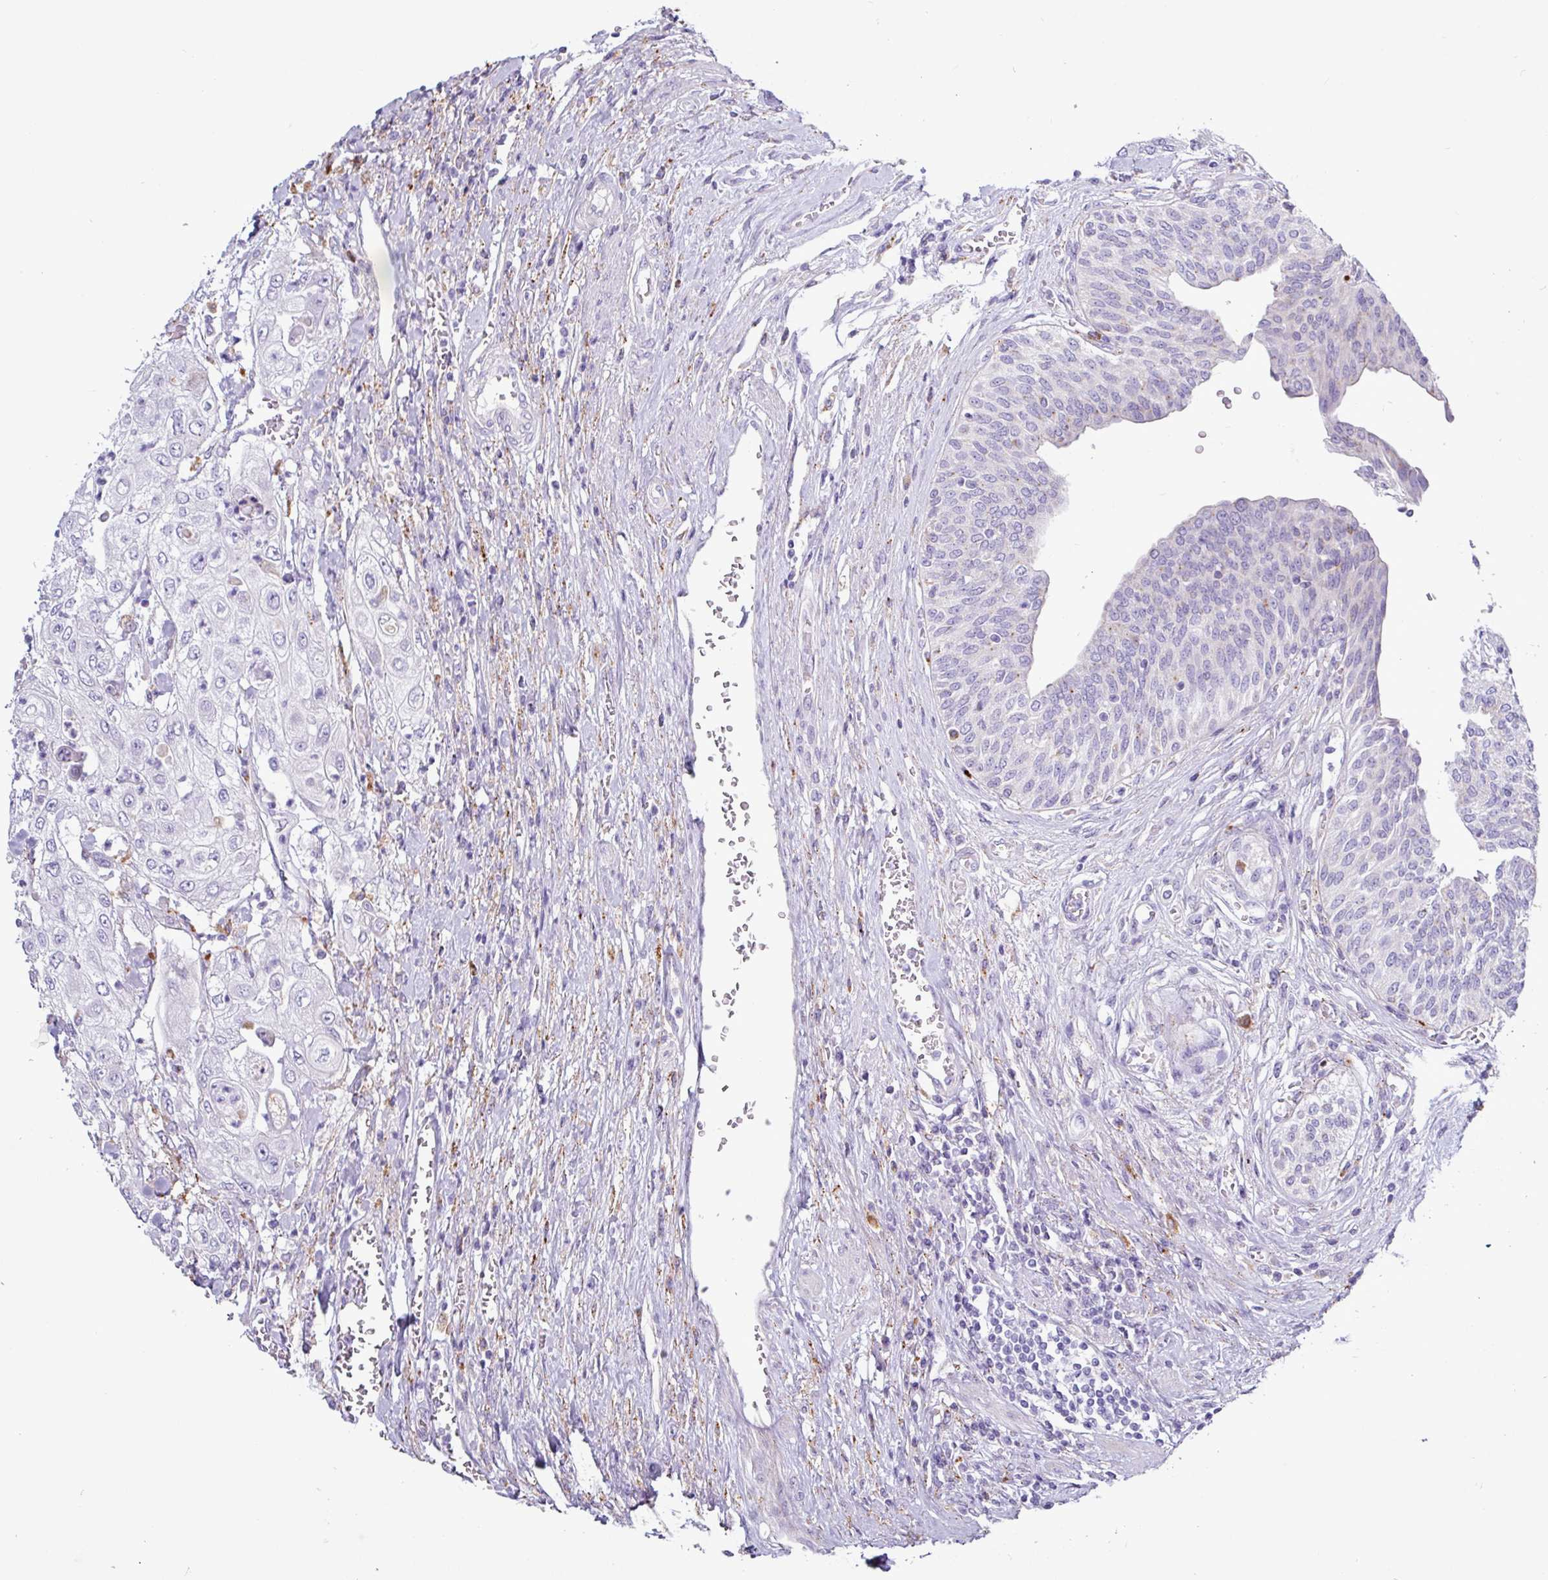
{"staining": {"intensity": "negative", "quantity": "none", "location": "none"}, "tissue": "urothelial cancer", "cell_type": "Tumor cells", "image_type": "cancer", "snomed": [{"axis": "morphology", "description": "Urothelial carcinoma, High grade"}, {"axis": "topography", "description": "Urinary bladder"}], "caption": "IHC histopathology image of urothelial carcinoma (high-grade) stained for a protein (brown), which demonstrates no expression in tumor cells.", "gene": "AMIGO2", "patient": {"sex": "female", "age": 79}}